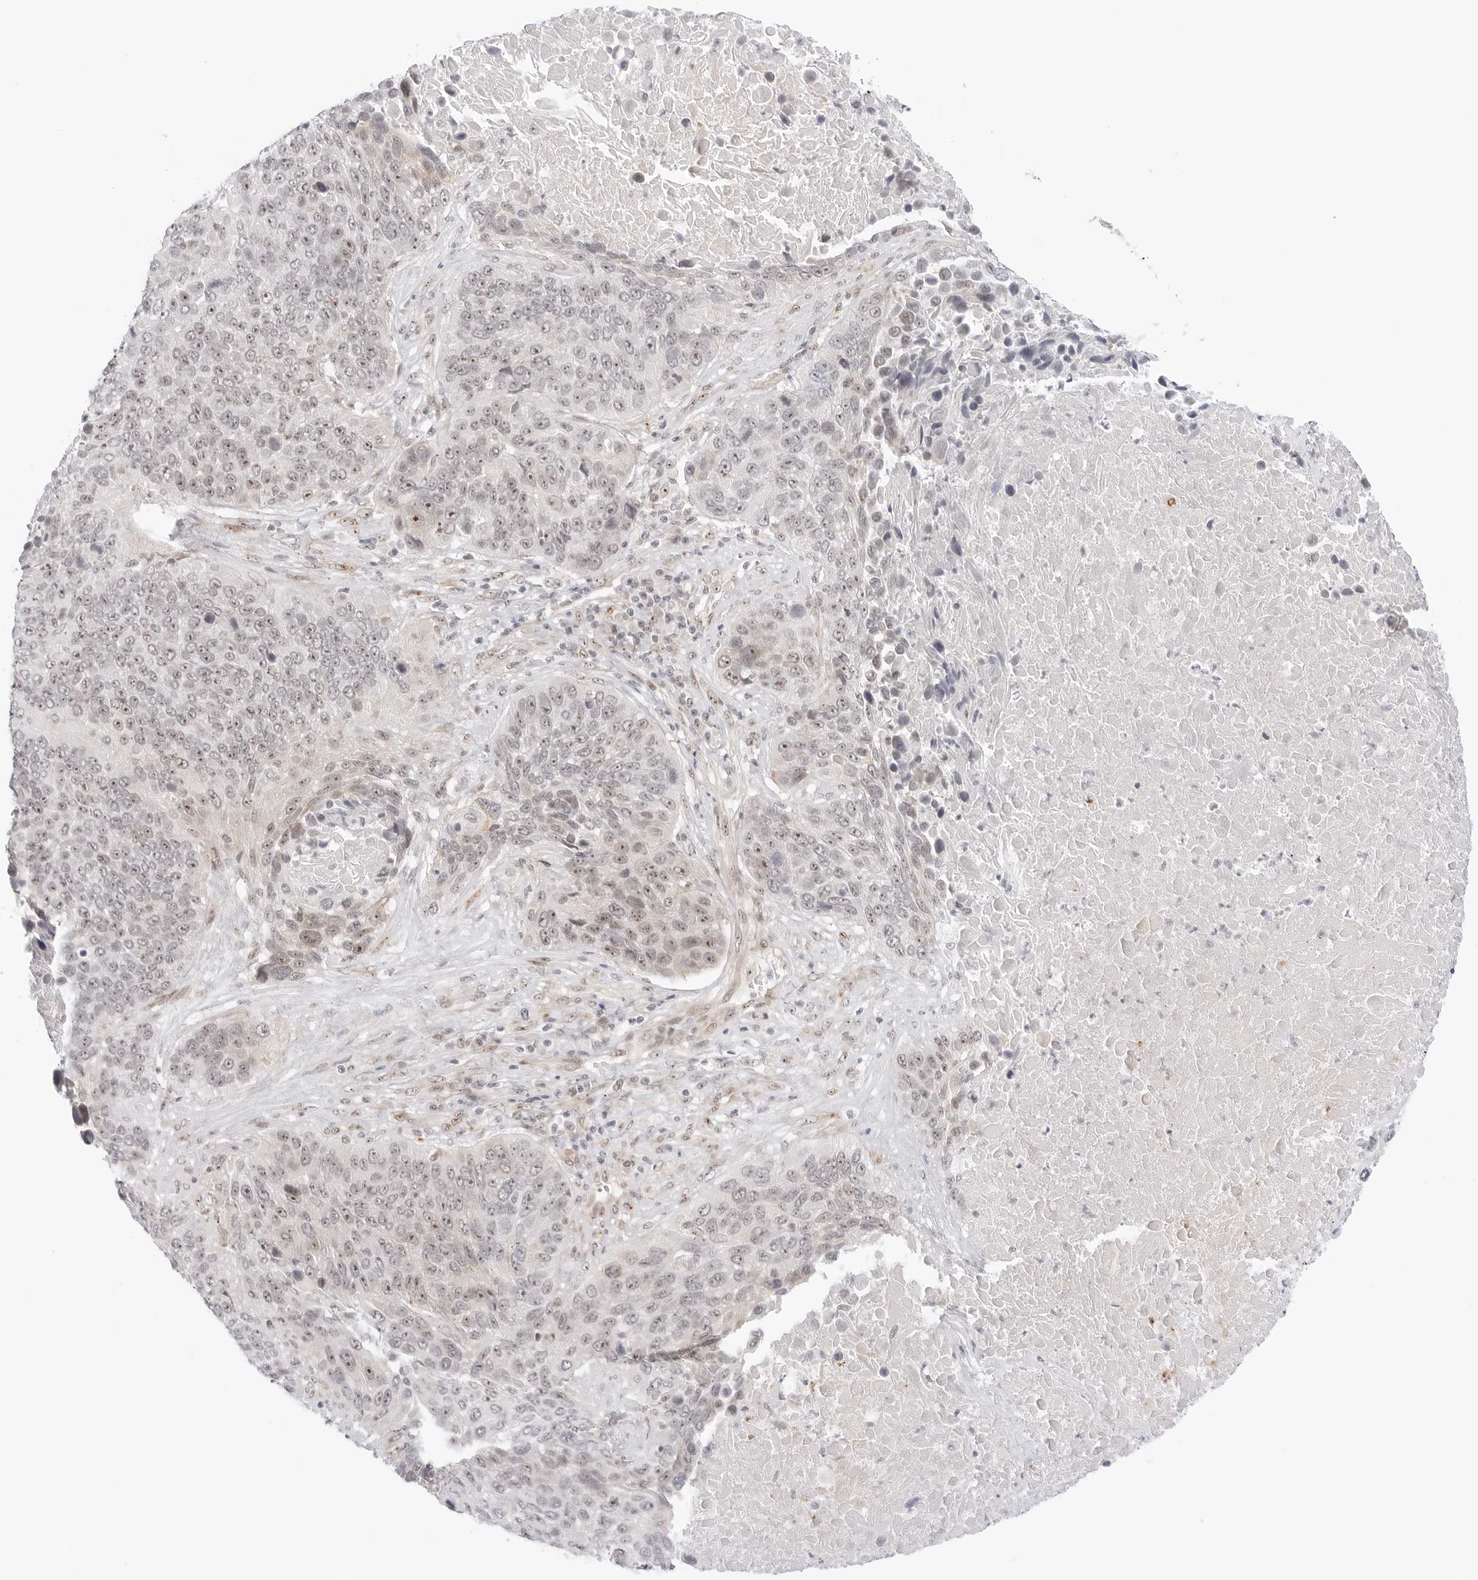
{"staining": {"intensity": "weak", "quantity": ">75%", "location": "nuclear"}, "tissue": "lung cancer", "cell_type": "Tumor cells", "image_type": "cancer", "snomed": [{"axis": "morphology", "description": "Squamous cell carcinoma, NOS"}, {"axis": "topography", "description": "Lung"}], "caption": "Lung cancer stained for a protein shows weak nuclear positivity in tumor cells. Nuclei are stained in blue.", "gene": "HIPK3", "patient": {"sex": "male", "age": 66}}